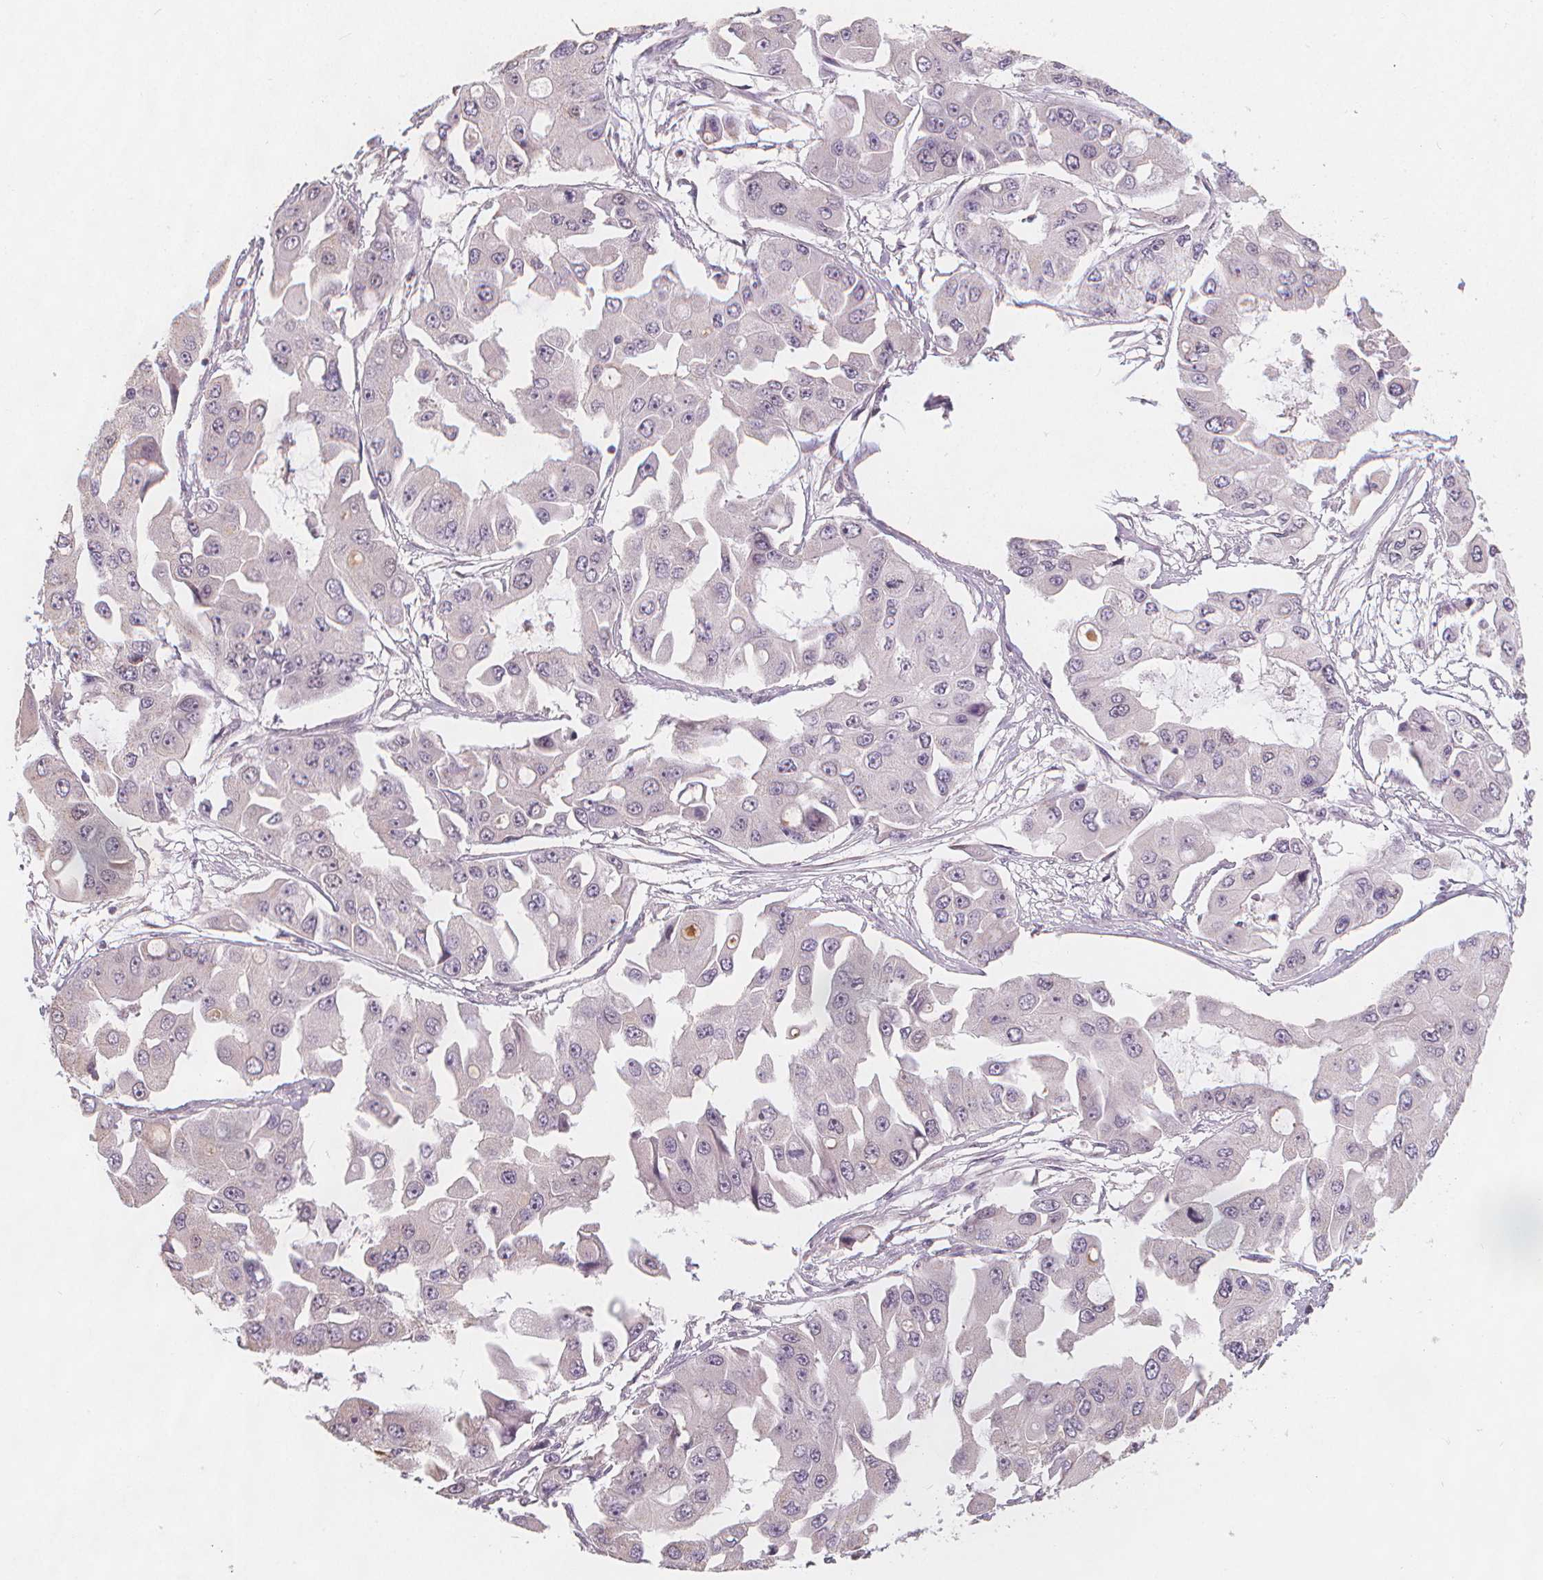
{"staining": {"intensity": "negative", "quantity": "none", "location": "none"}, "tissue": "ovarian cancer", "cell_type": "Tumor cells", "image_type": "cancer", "snomed": [{"axis": "morphology", "description": "Cystadenocarcinoma, serous, NOS"}, {"axis": "topography", "description": "Ovary"}], "caption": "An immunohistochemistry photomicrograph of serous cystadenocarcinoma (ovarian) is shown. There is no staining in tumor cells of serous cystadenocarcinoma (ovarian).", "gene": "TIPIN", "patient": {"sex": "female", "age": 56}}